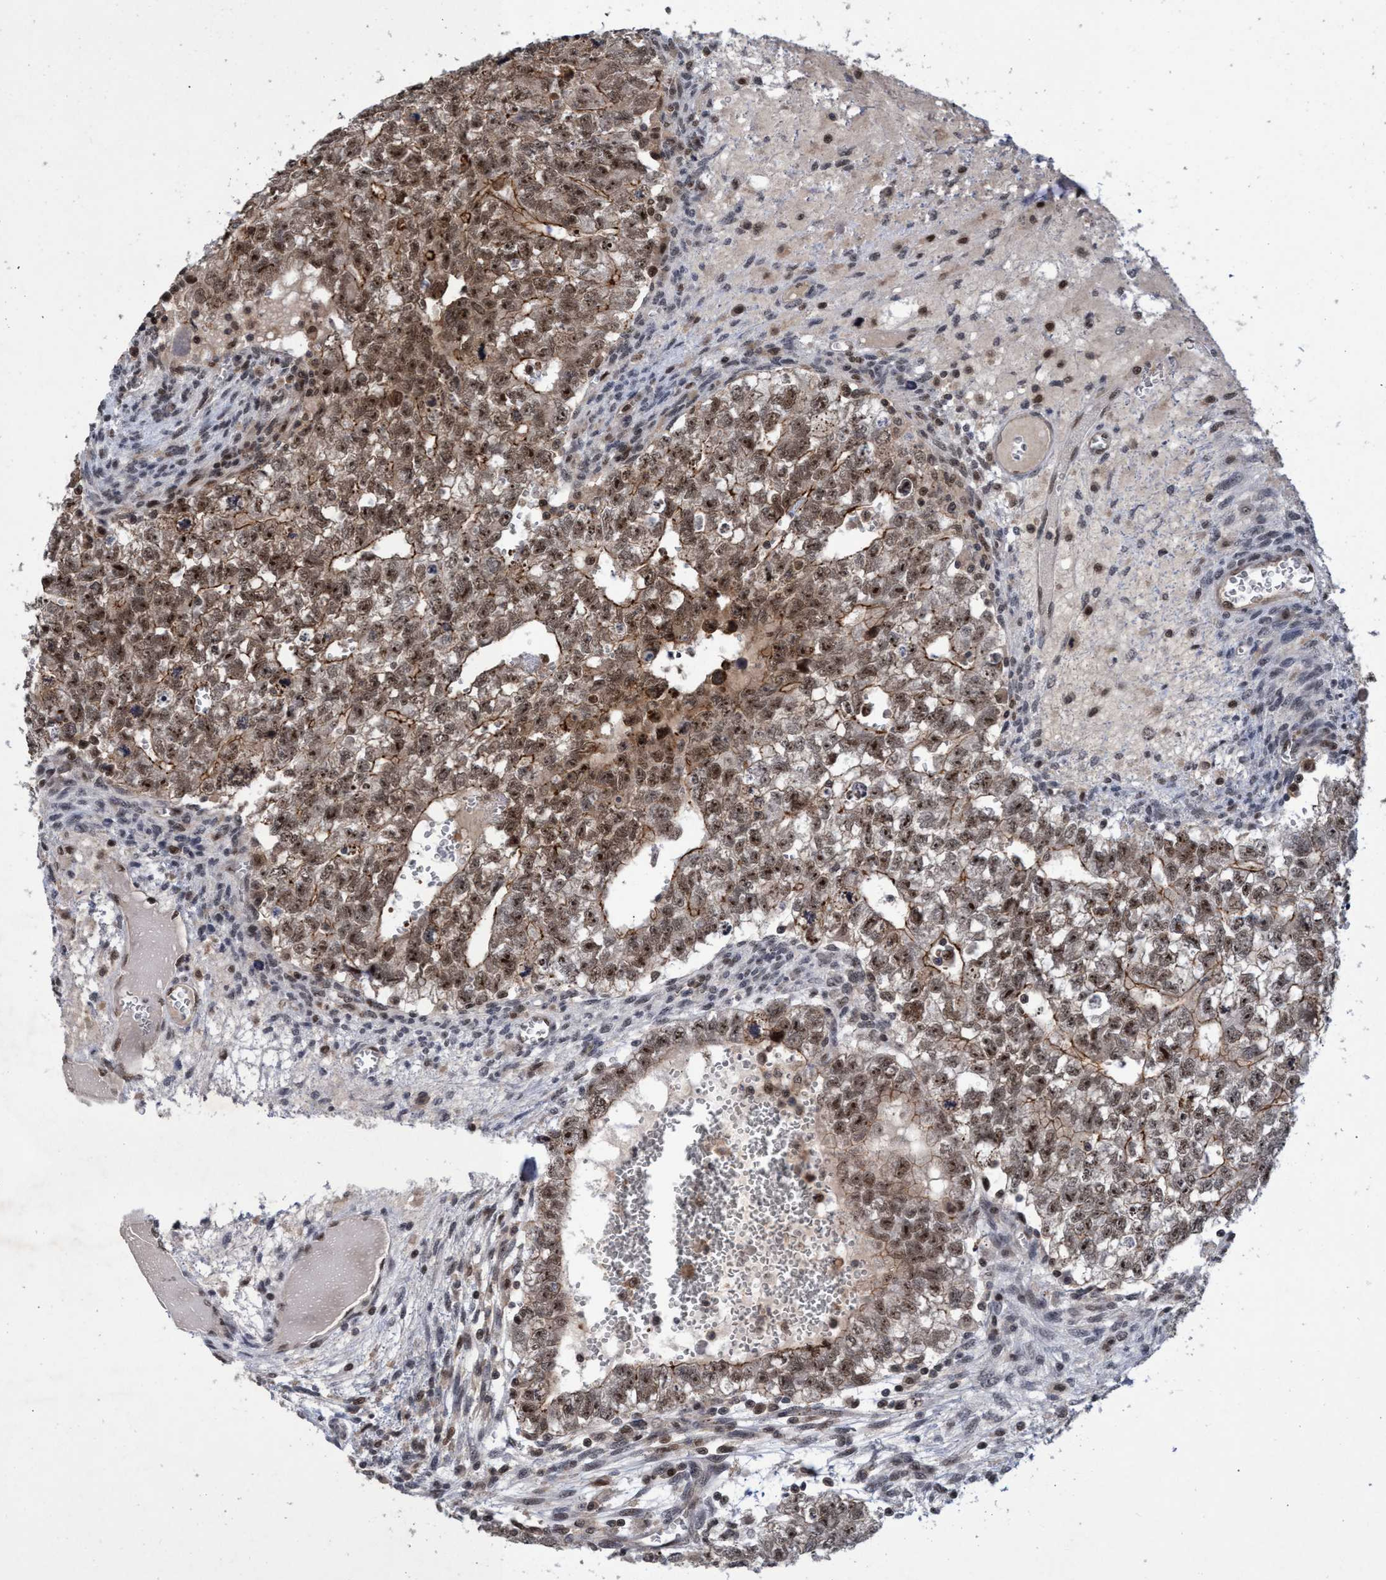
{"staining": {"intensity": "moderate", "quantity": ">75%", "location": "cytoplasmic/membranous,nuclear"}, "tissue": "testis cancer", "cell_type": "Tumor cells", "image_type": "cancer", "snomed": [{"axis": "morphology", "description": "Seminoma, NOS"}, {"axis": "morphology", "description": "Carcinoma, Embryonal, NOS"}, {"axis": "topography", "description": "Testis"}], "caption": "This is a histology image of IHC staining of testis cancer, which shows moderate staining in the cytoplasmic/membranous and nuclear of tumor cells.", "gene": "GTF2F1", "patient": {"sex": "male", "age": 38}}